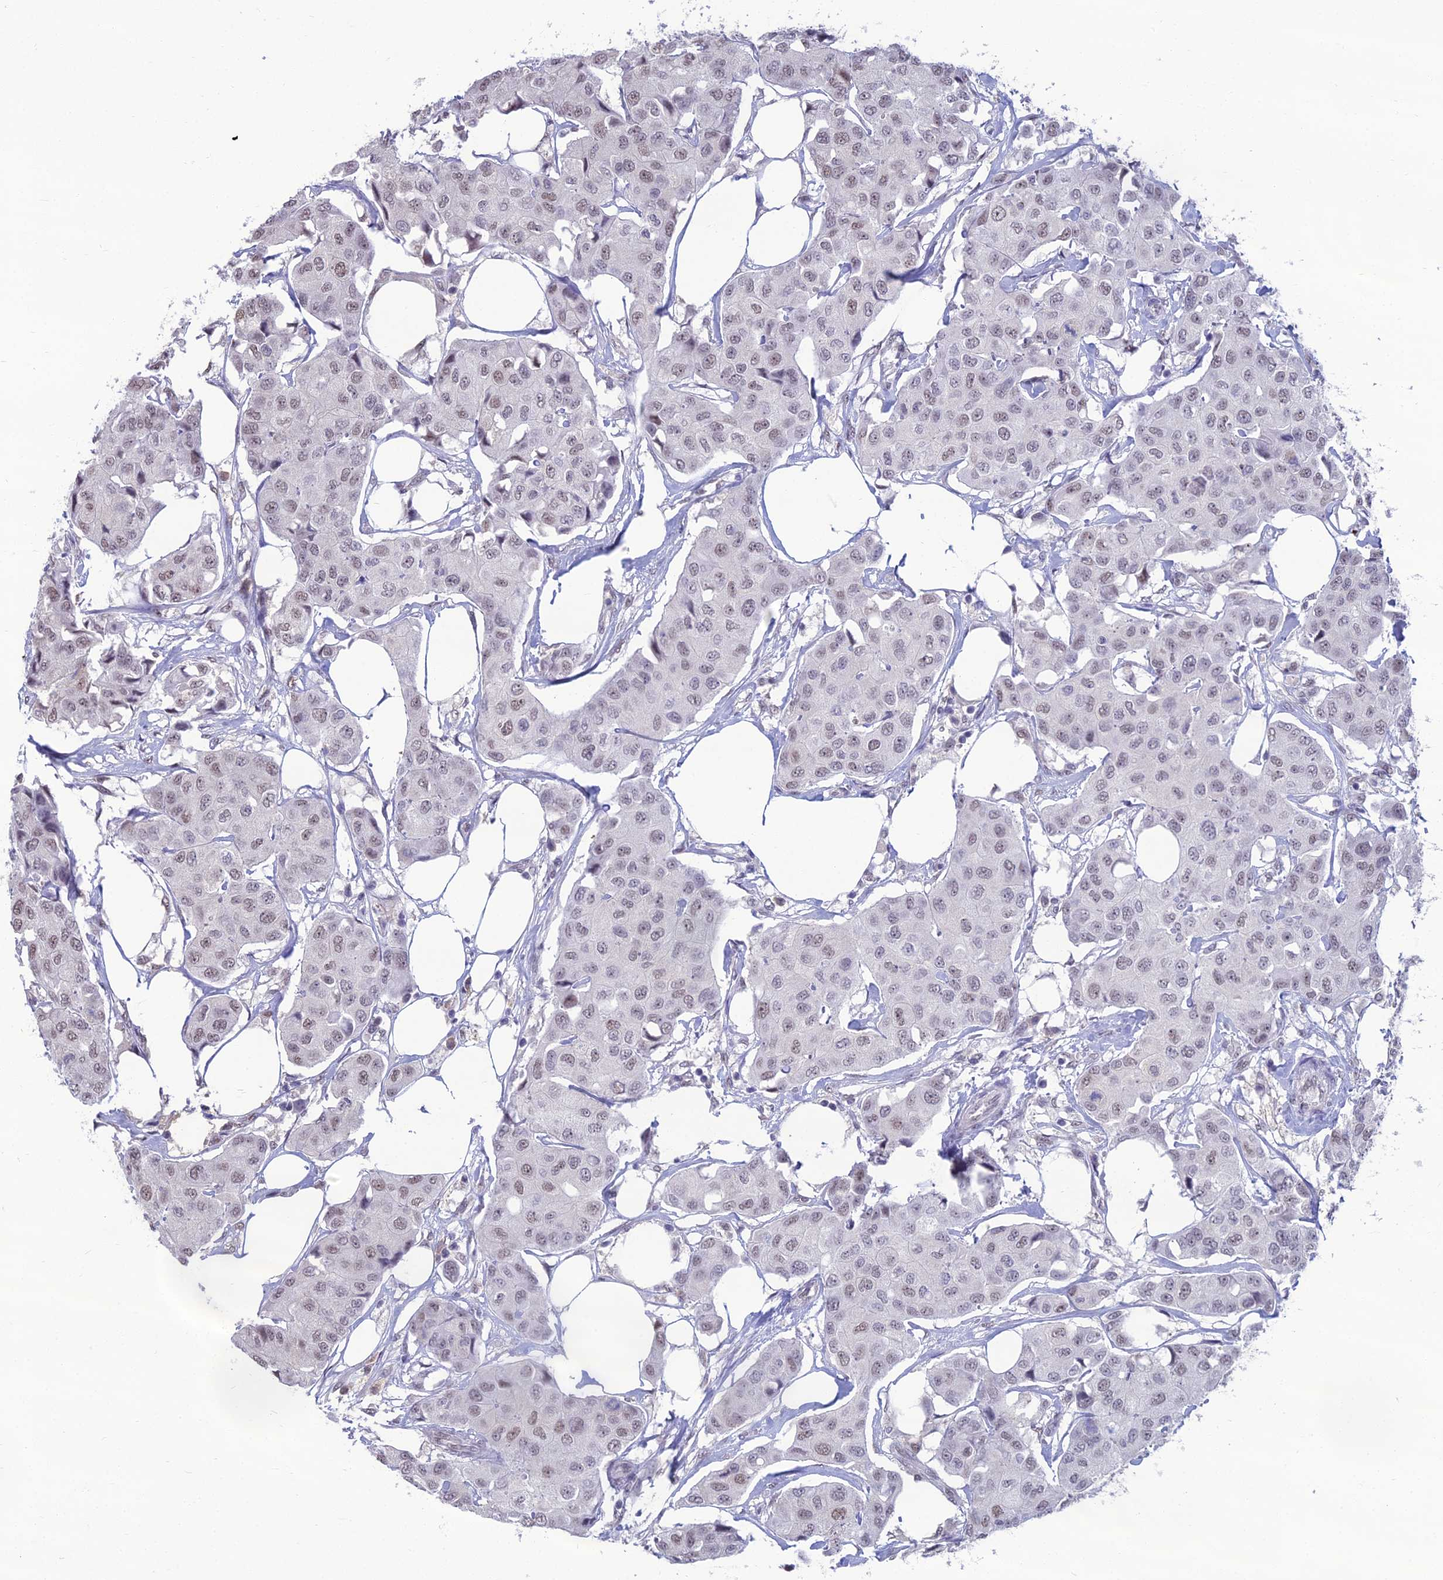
{"staining": {"intensity": "weak", "quantity": "25%-75%", "location": "nuclear"}, "tissue": "breast cancer", "cell_type": "Tumor cells", "image_type": "cancer", "snomed": [{"axis": "morphology", "description": "Duct carcinoma"}, {"axis": "topography", "description": "Breast"}], "caption": "Human breast cancer (infiltrating ductal carcinoma) stained with a brown dye shows weak nuclear positive positivity in about 25%-75% of tumor cells.", "gene": "SRSF7", "patient": {"sex": "female", "age": 80}}